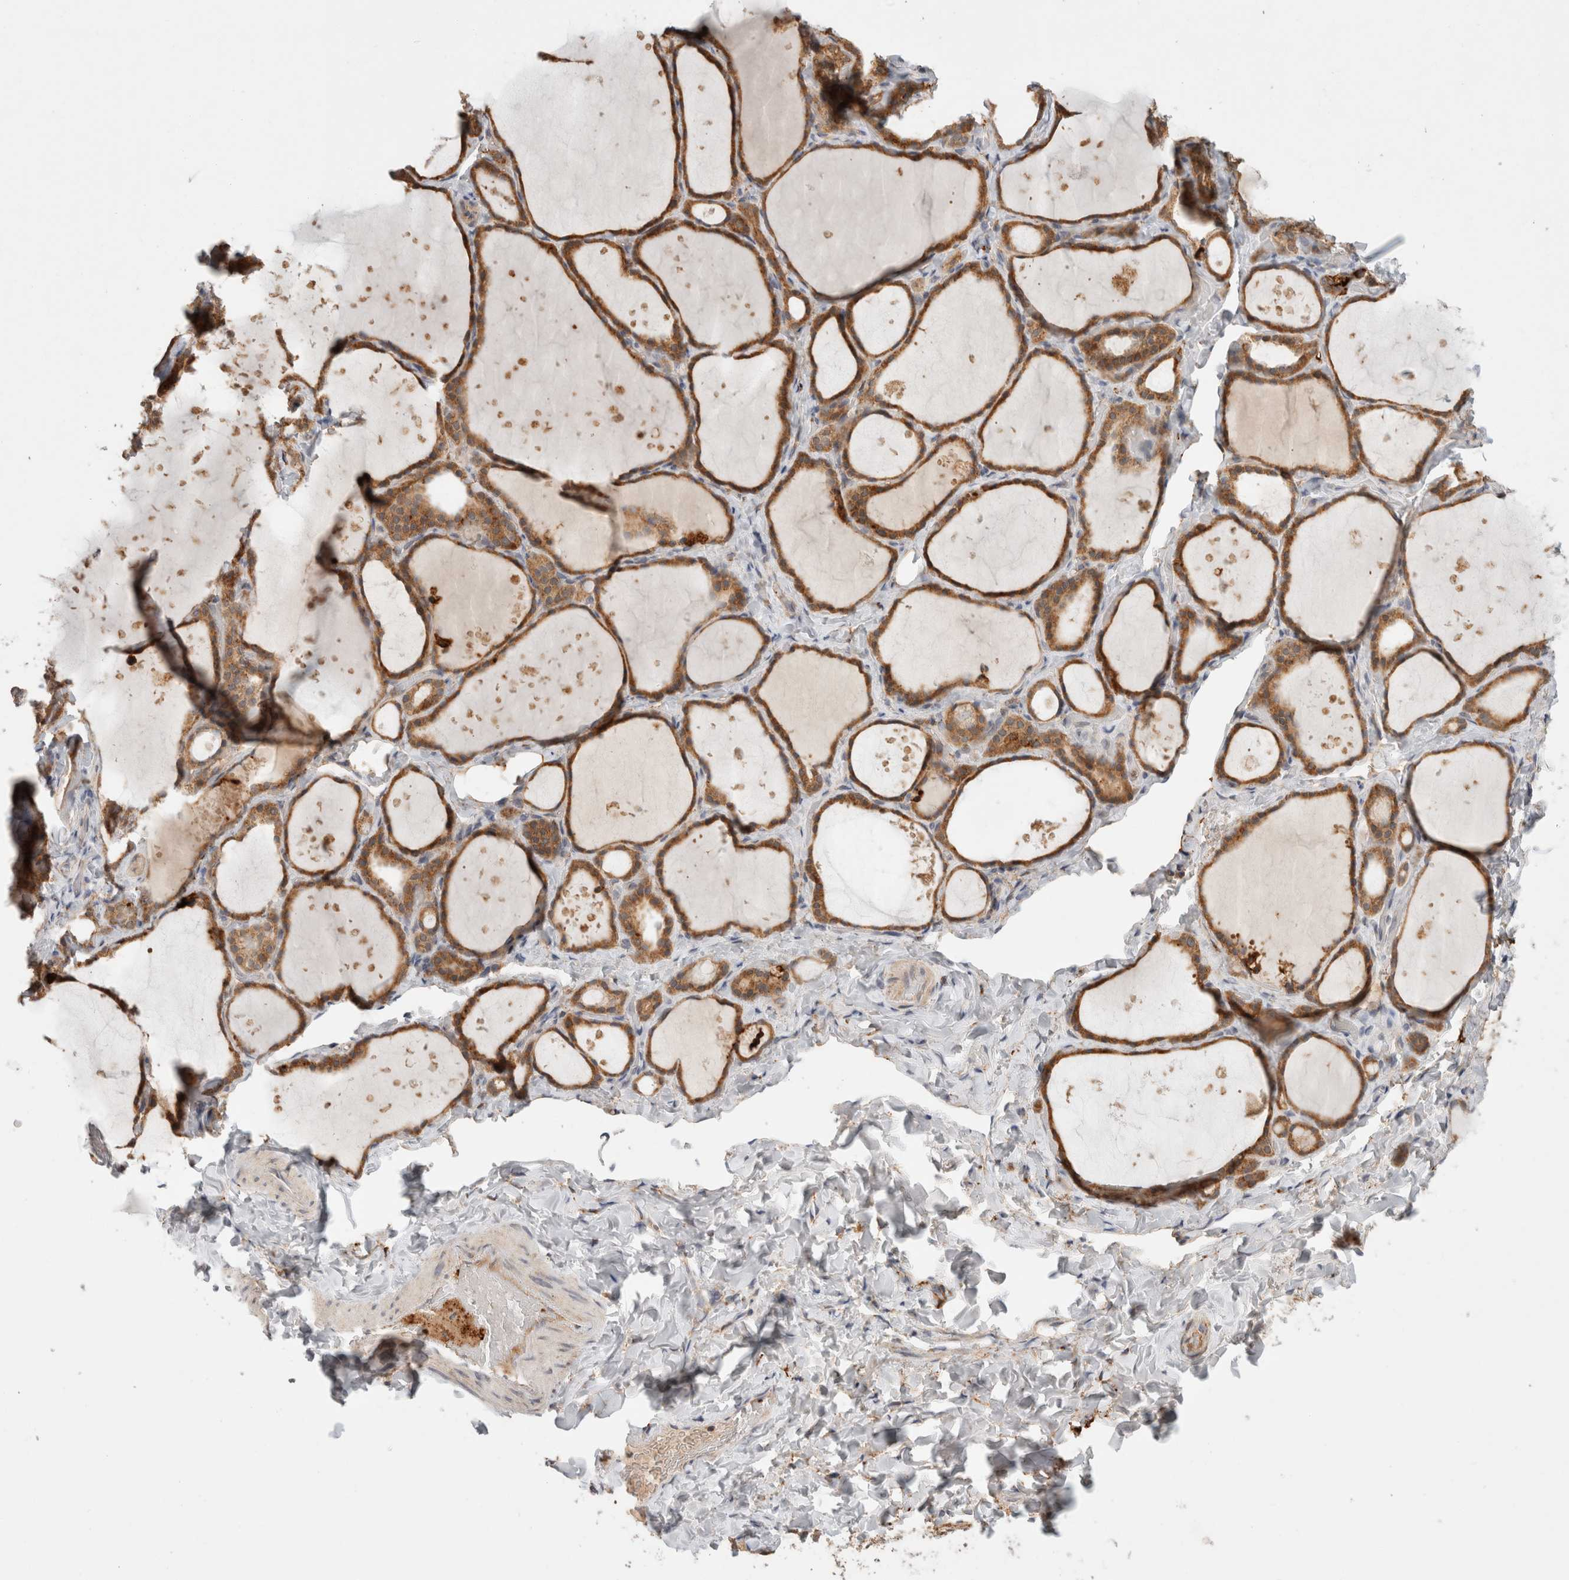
{"staining": {"intensity": "moderate", "quantity": ">75%", "location": "cytoplasmic/membranous"}, "tissue": "thyroid gland", "cell_type": "Glandular cells", "image_type": "normal", "snomed": [{"axis": "morphology", "description": "Normal tissue, NOS"}, {"axis": "topography", "description": "Thyroid gland"}], "caption": "Immunohistochemical staining of benign thyroid gland exhibits >75% levels of moderate cytoplasmic/membranous protein expression in about >75% of glandular cells. (DAB (3,3'-diaminobenzidine) = brown stain, brightfield microscopy at high magnification).", "gene": "HROB", "patient": {"sex": "female", "age": 44}}